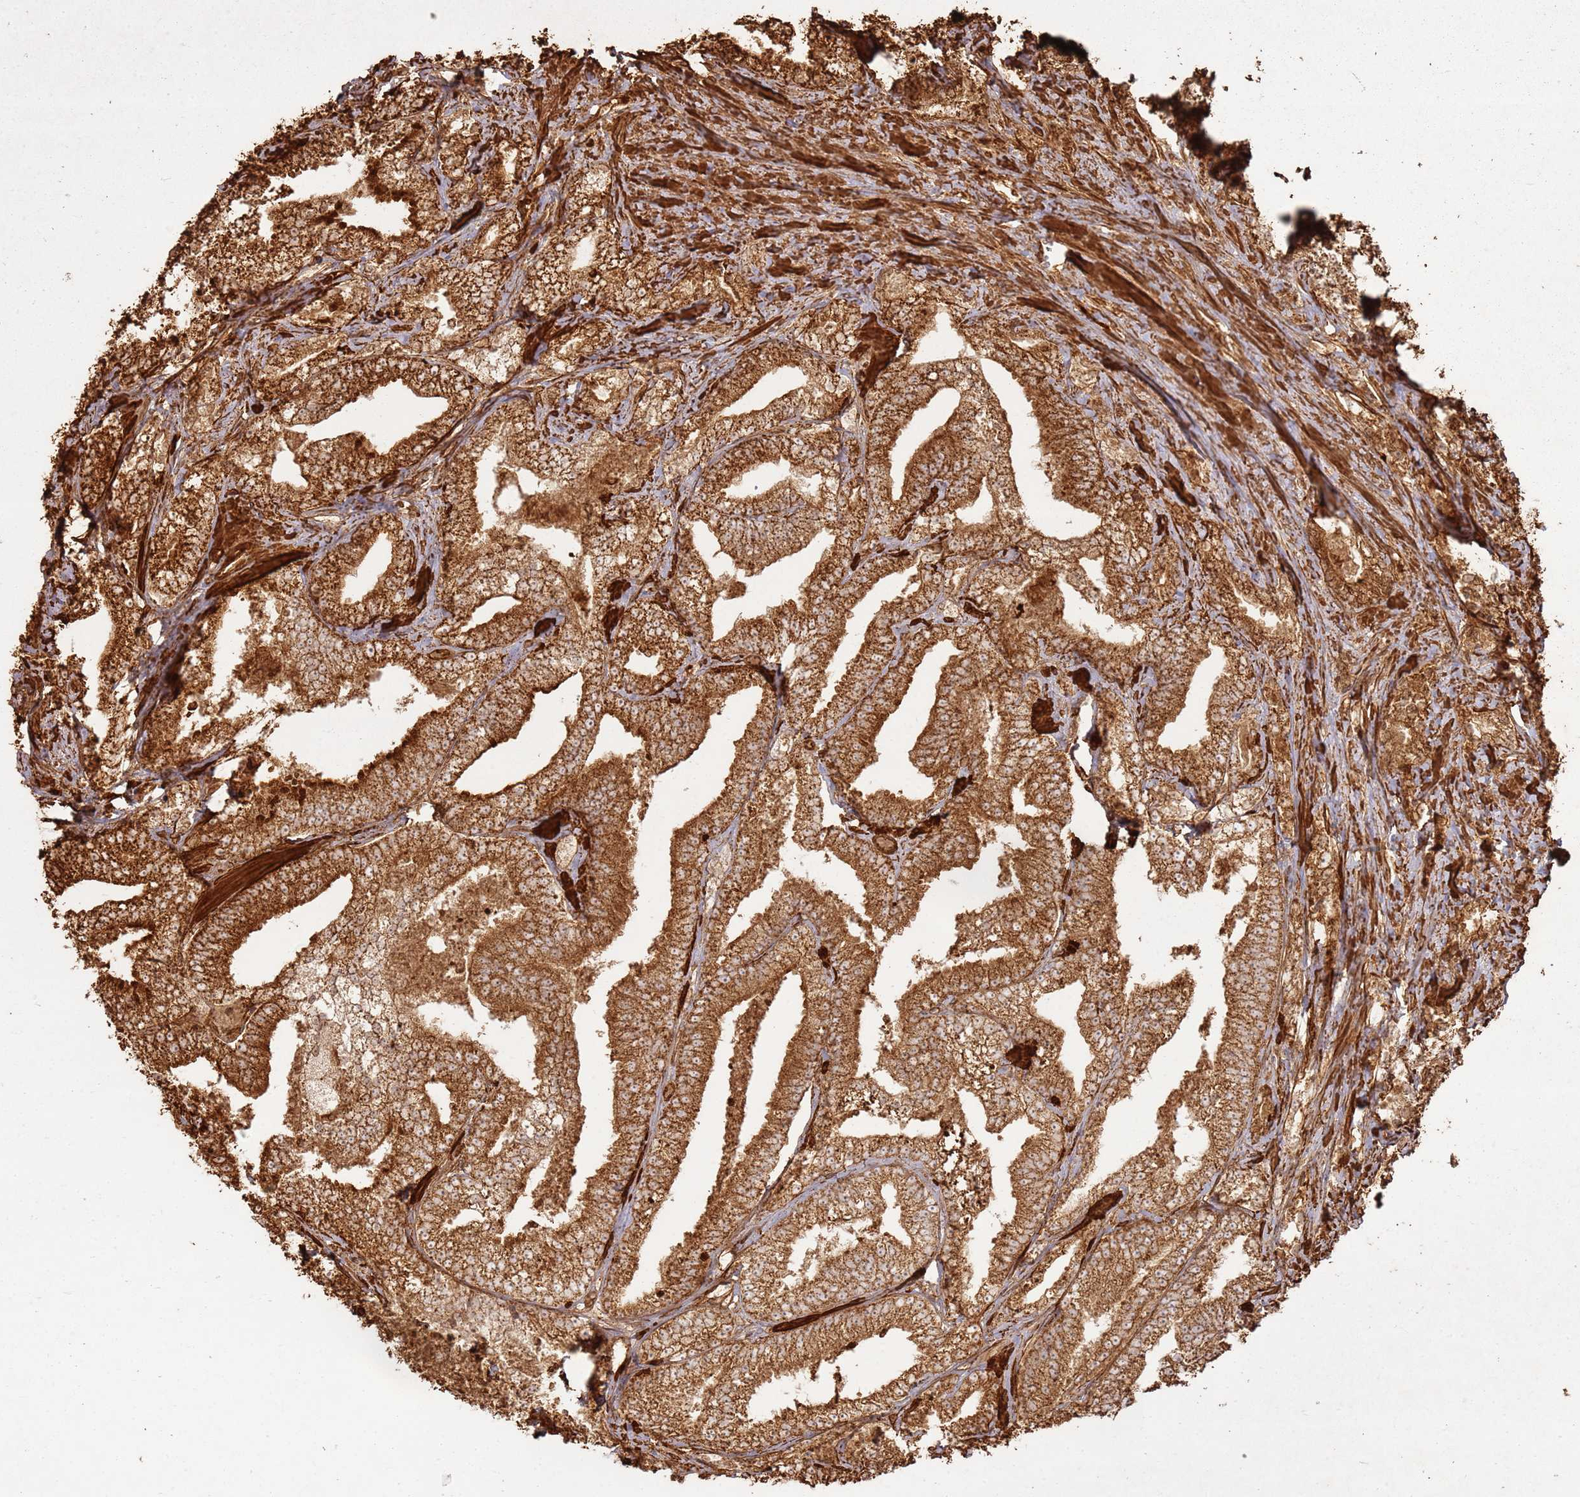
{"staining": {"intensity": "strong", "quantity": ">75%", "location": "cytoplasmic/membranous"}, "tissue": "prostate cancer", "cell_type": "Tumor cells", "image_type": "cancer", "snomed": [{"axis": "morphology", "description": "Adenocarcinoma, High grade"}, {"axis": "topography", "description": "Prostate and seminal vesicle, NOS"}], "caption": "Immunohistochemical staining of prostate high-grade adenocarcinoma shows high levels of strong cytoplasmic/membranous protein positivity in about >75% of tumor cells.", "gene": "DDX59", "patient": {"sex": "male", "age": 67}}